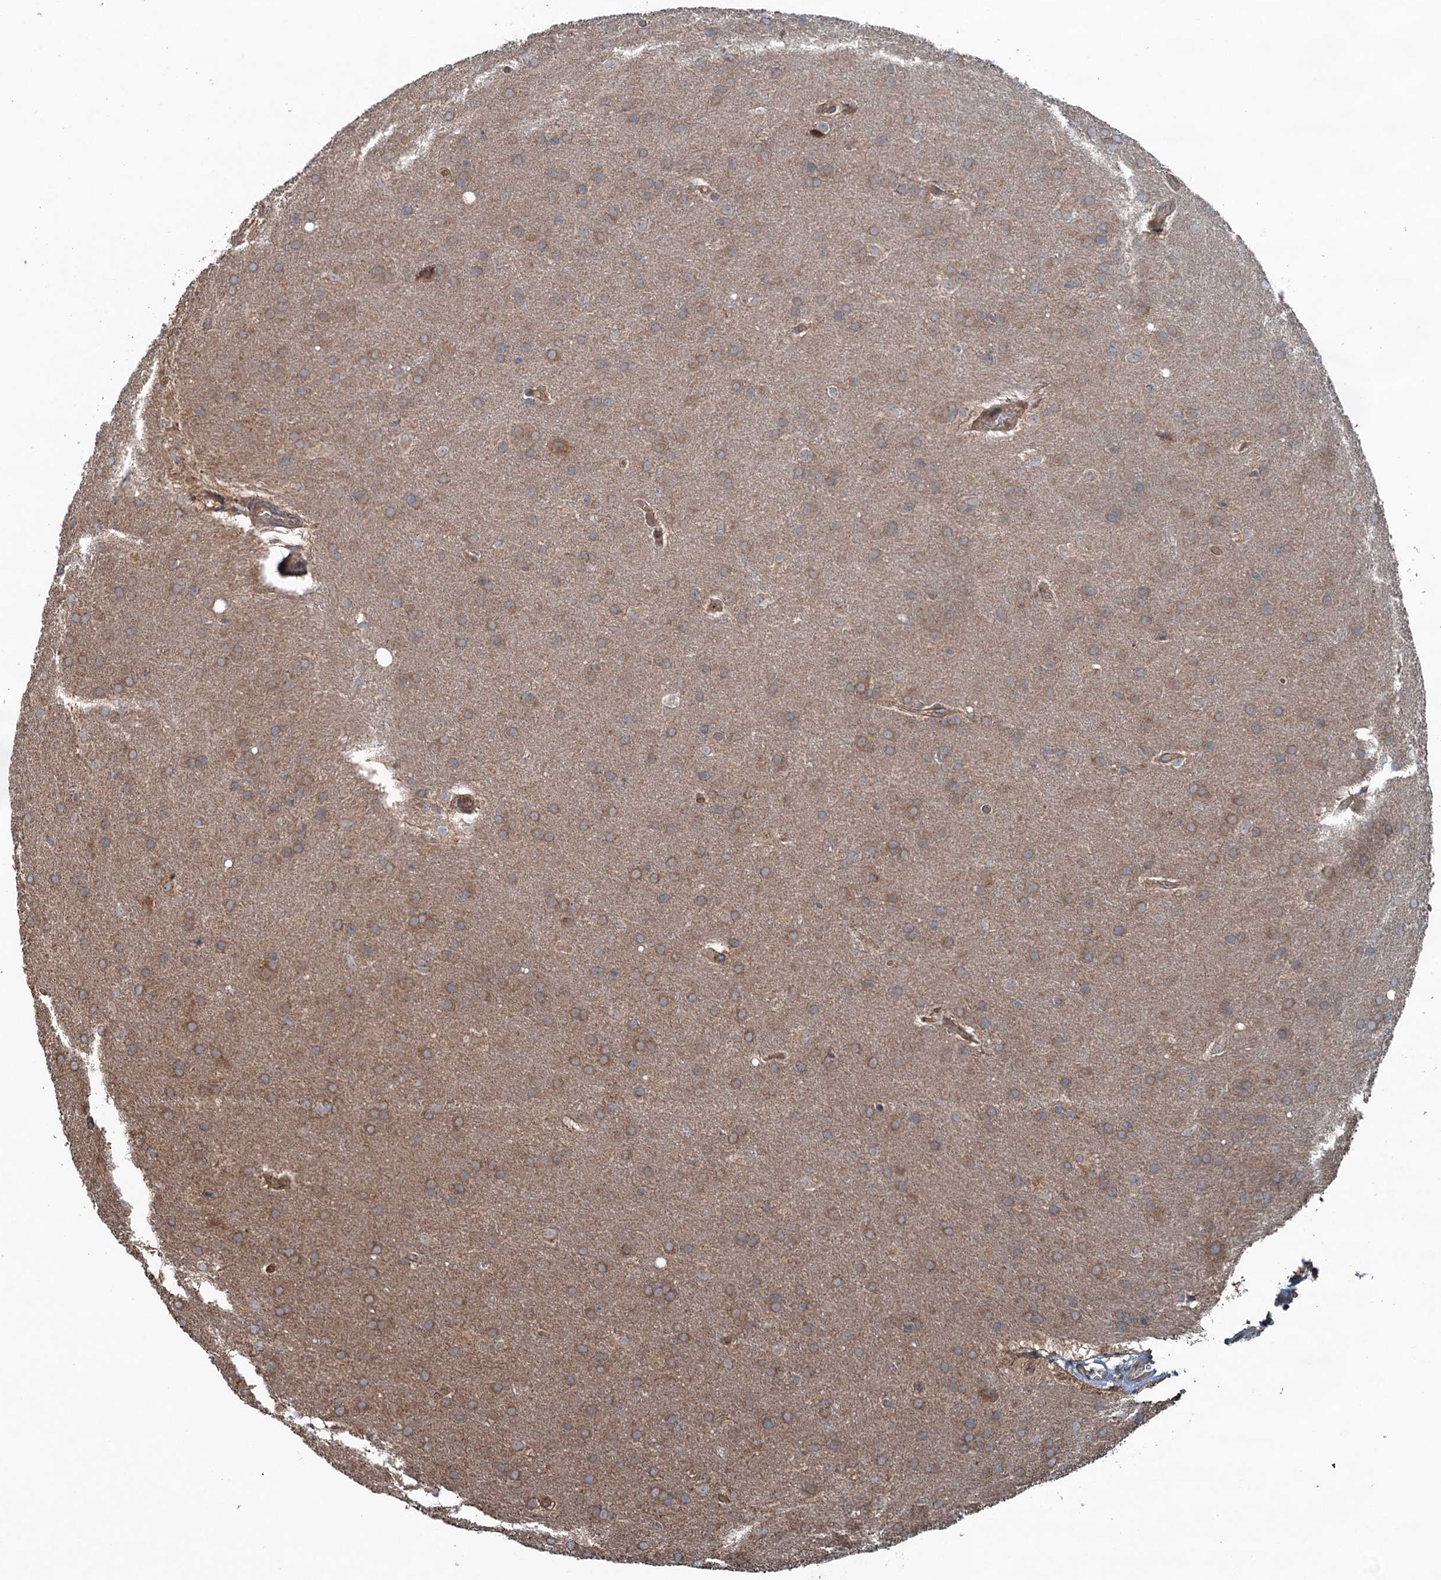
{"staining": {"intensity": "moderate", "quantity": ">75%", "location": "cytoplasmic/membranous"}, "tissue": "glioma", "cell_type": "Tumor cells", "image_type": "cancer", "snomed": [{"axis": "morphology", "description": "Glioma, malignant, Low grade"}, {"axis": "topography", "description": "Brain"}], "caption": "A brown stain shows moderate cytoplasmic/membranous expression of a protein in human glioma tumor cells. The staining is performed using DAB (3,3'-diaminobenzidine) brown chromogen to label protein expression. The nuclei are counter-stained blue using hematoxylin.", "gene": "TRAPPC8", "patient": {"sex": "female", "age": 32}}